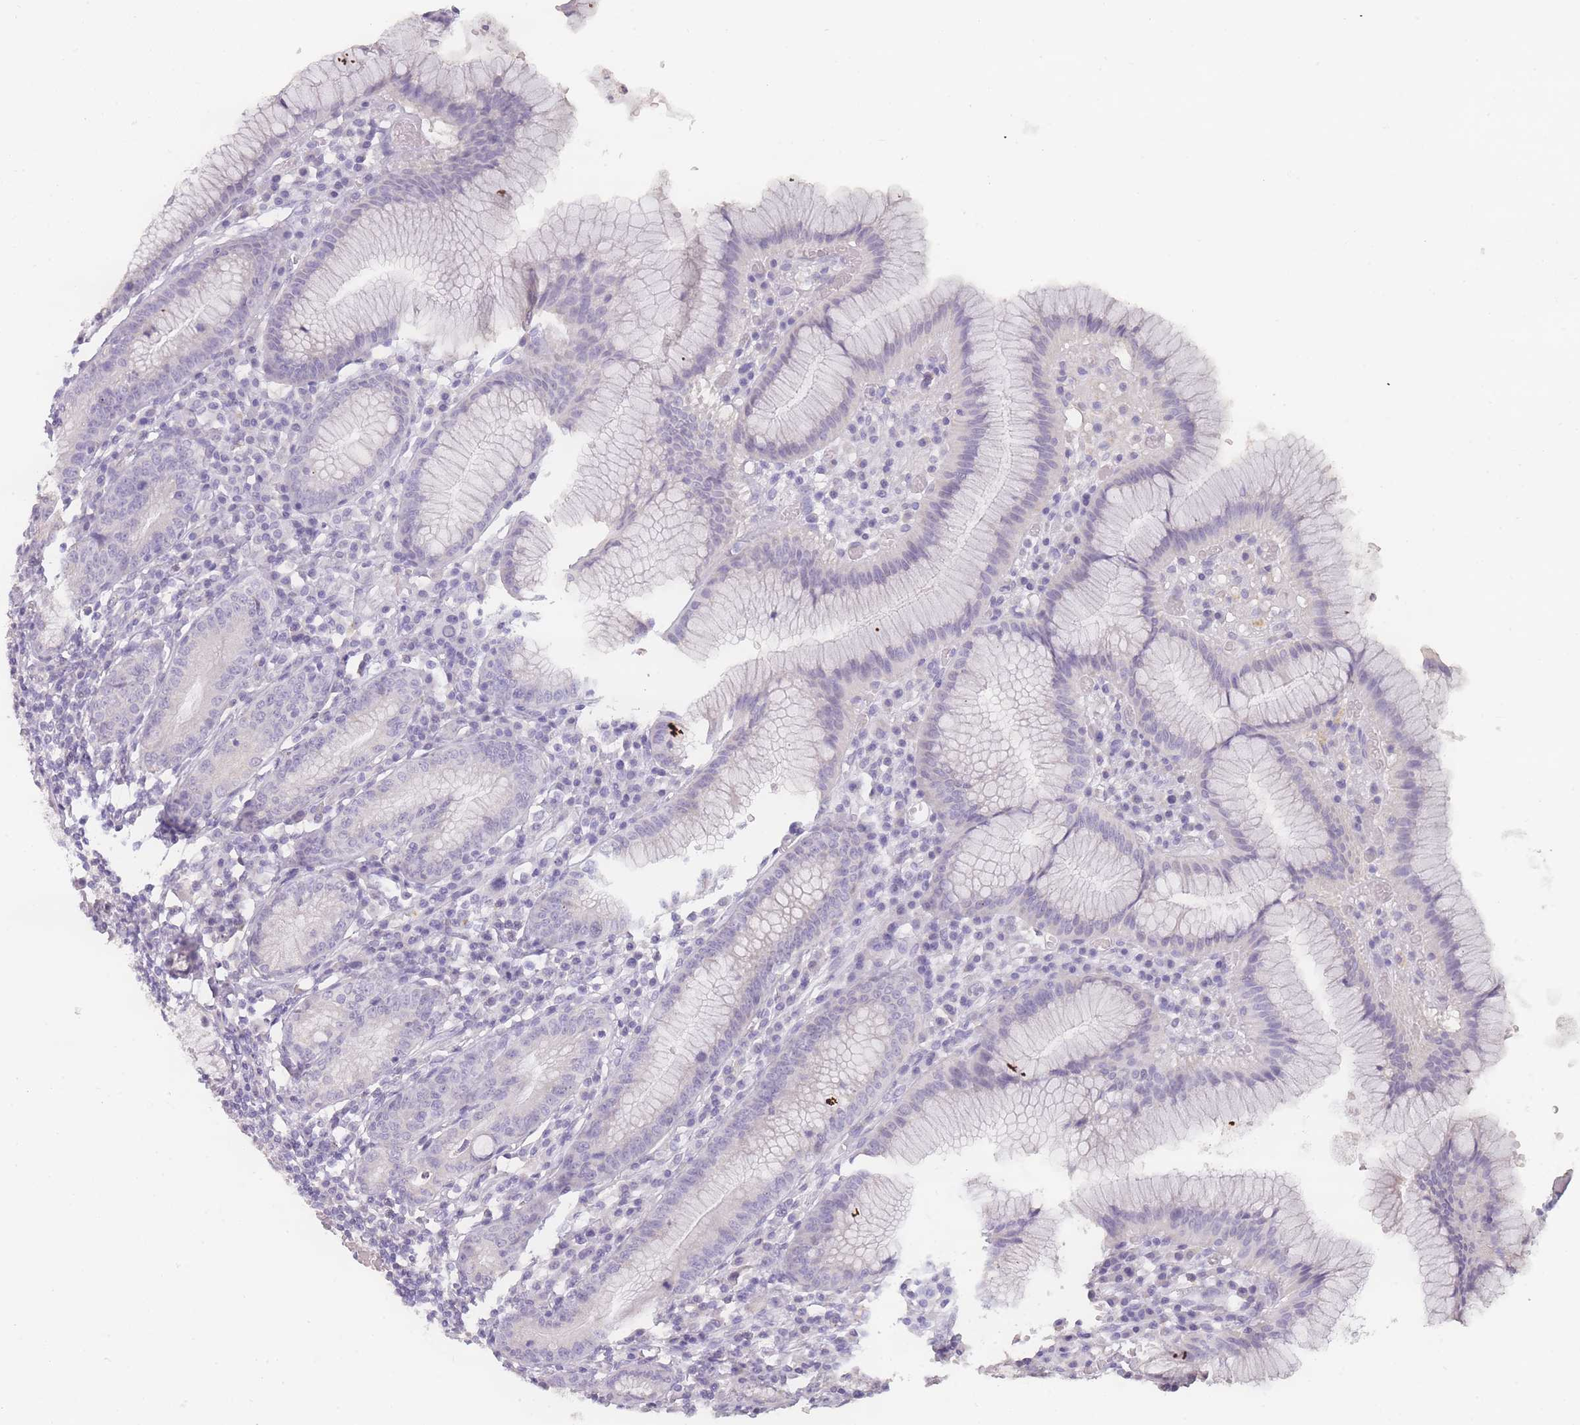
{"staining": {"intensity": "negative", "quantity": "none", "location": "none"}, "tissue": "stomach", "cell_type": "Glandular cells", "image_type": "normal", "snomed": [{"axis": "morphology", "description": "Normal tissue, NOS"}, {"axis": "topography", "description": "Stomach"}], "caption": "The micrograph reveals no staining of glandular cells in normal stomach.", "gene": "INS", "patient": {"sex": "male", "age": 55}}